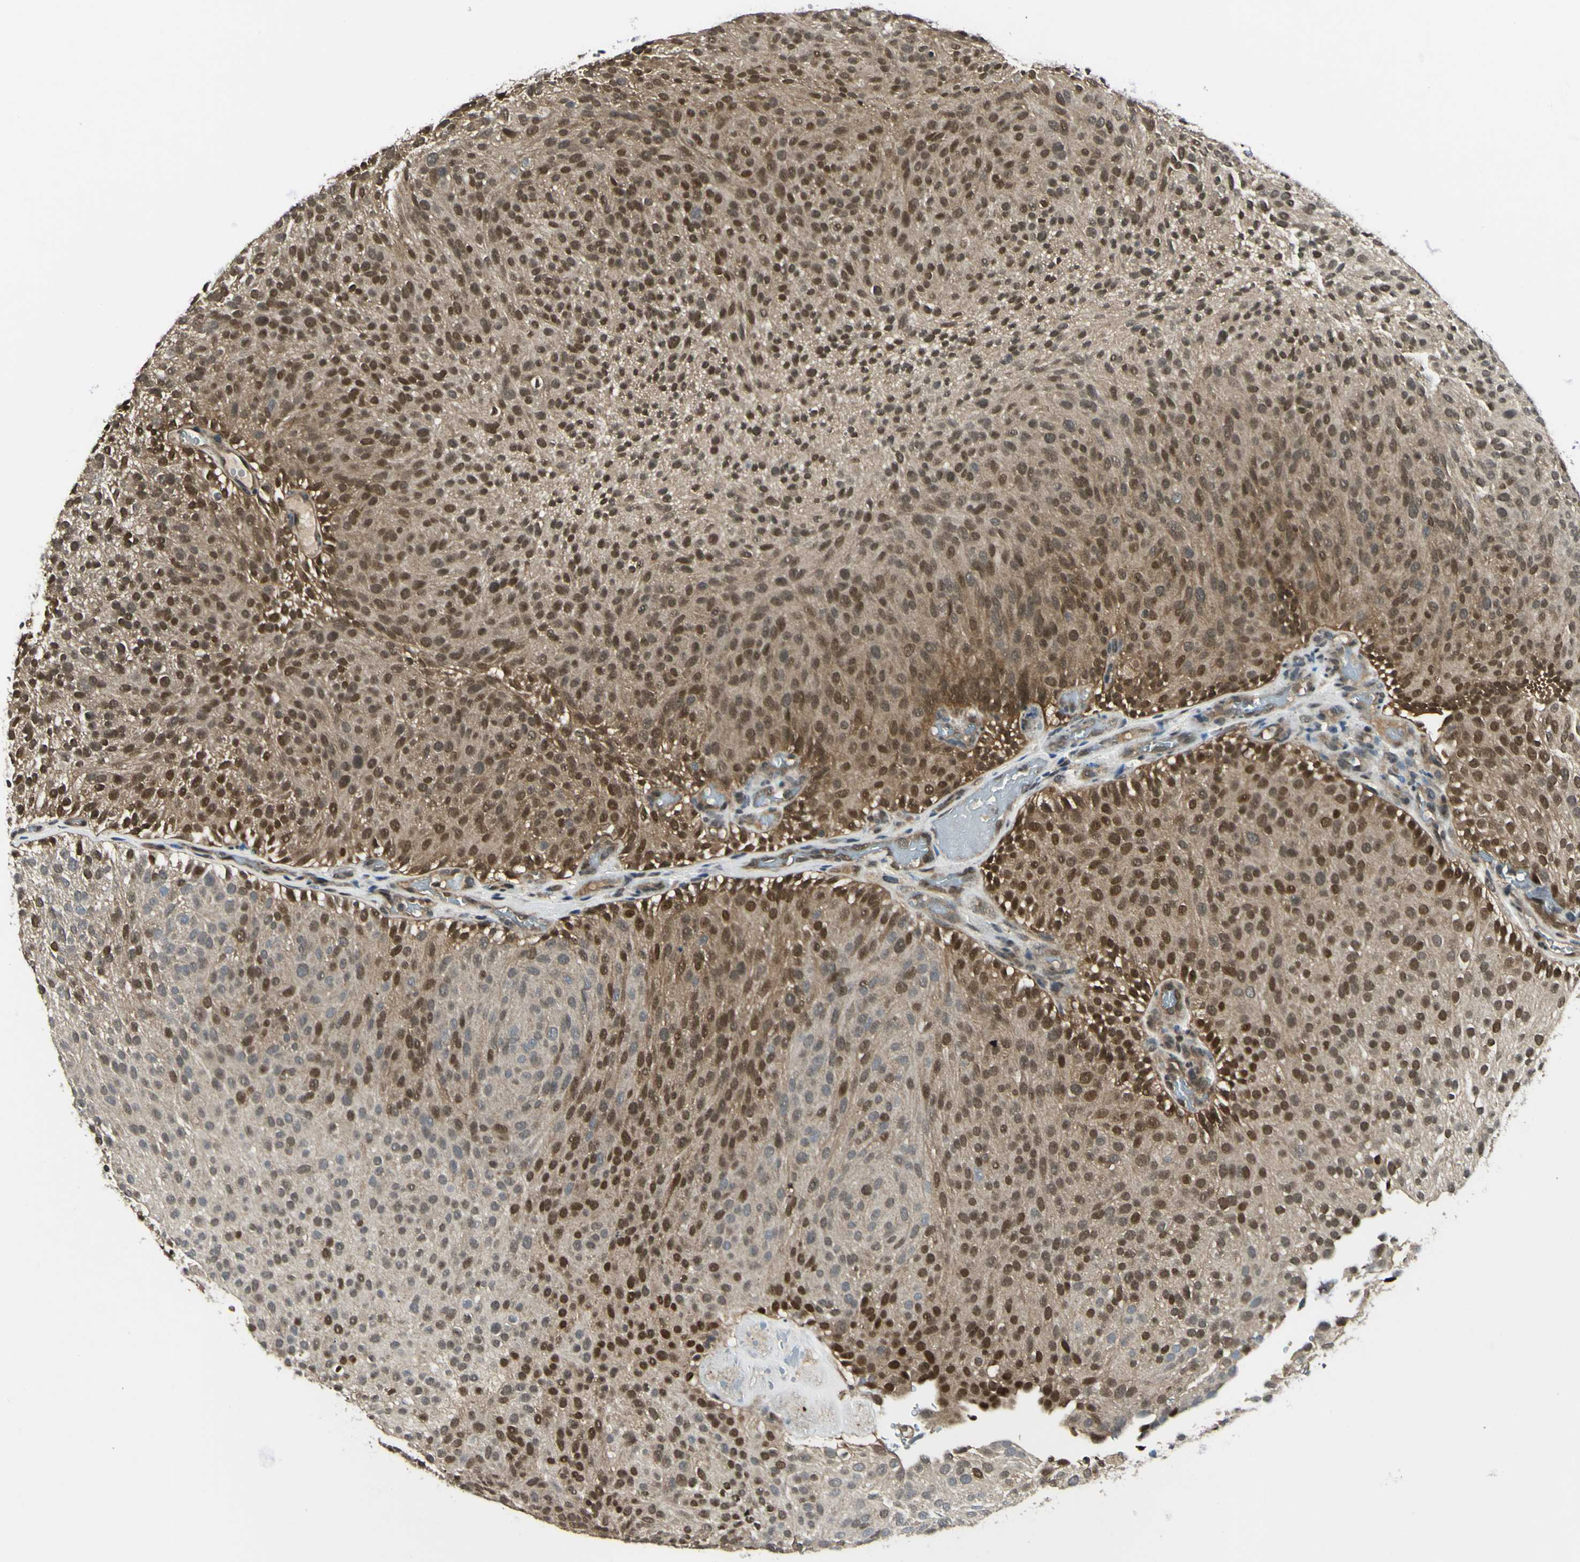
{"staining": {"intensity": "moderate", "quantity": ">75%", "location": "nuclear"}, "tissue": "urothelial cancer", "cell_type": "Tumor cells", "image_type": "cancer", "snomed": [{"axis": "morphology", "description": "Urothelial carcinoma, Low grade"}, {"axis": "topography", "description": "Urinary bladder"}], "caption": "This is a histology image of immunohistochemistry staining of low-grade urothelial carcinoma, which shows moderate positivity in the nuclear of tumor cells.", "gene": "PSMD5", "patient": {"sex": "male", "age": 78}}